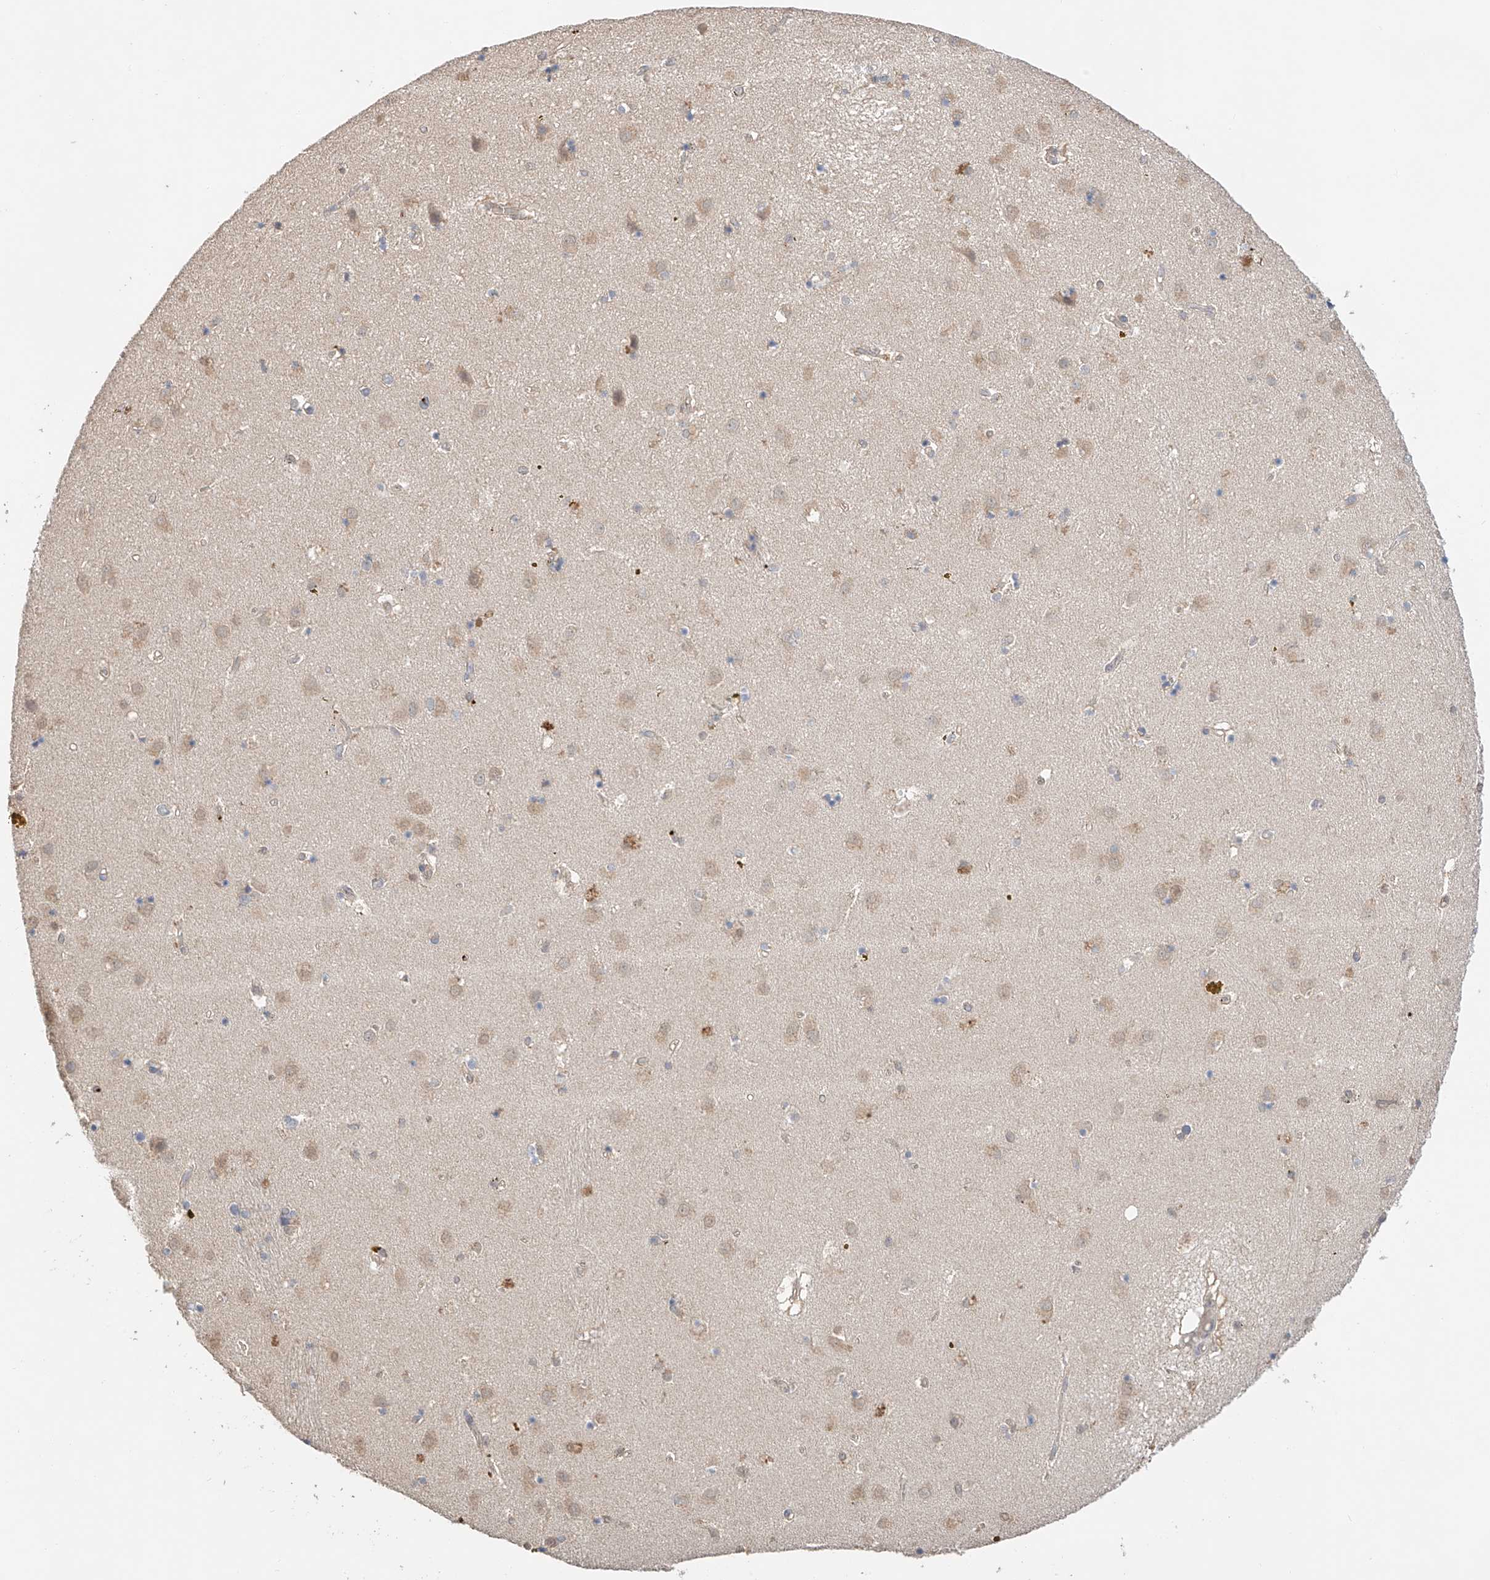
{"staining": {"intensity": "negative", "quantity": "none", "location": "none"}, "tissue": "caudate", "cell_type": "Glial cells", "image_type": "normal", "snomed": [{"axis": "morphology", "description": "Normal tissue, NOS"}, {"axis": "topography", "description": "Lateral ventricle wall"}], "caption": "High power microscopy micrograph of an IHC micrograph of normal caudate, revealing no significant staining in glial cells.", "gene": "ZFHX2", "patient": {"sex": "male", "age": 70}}